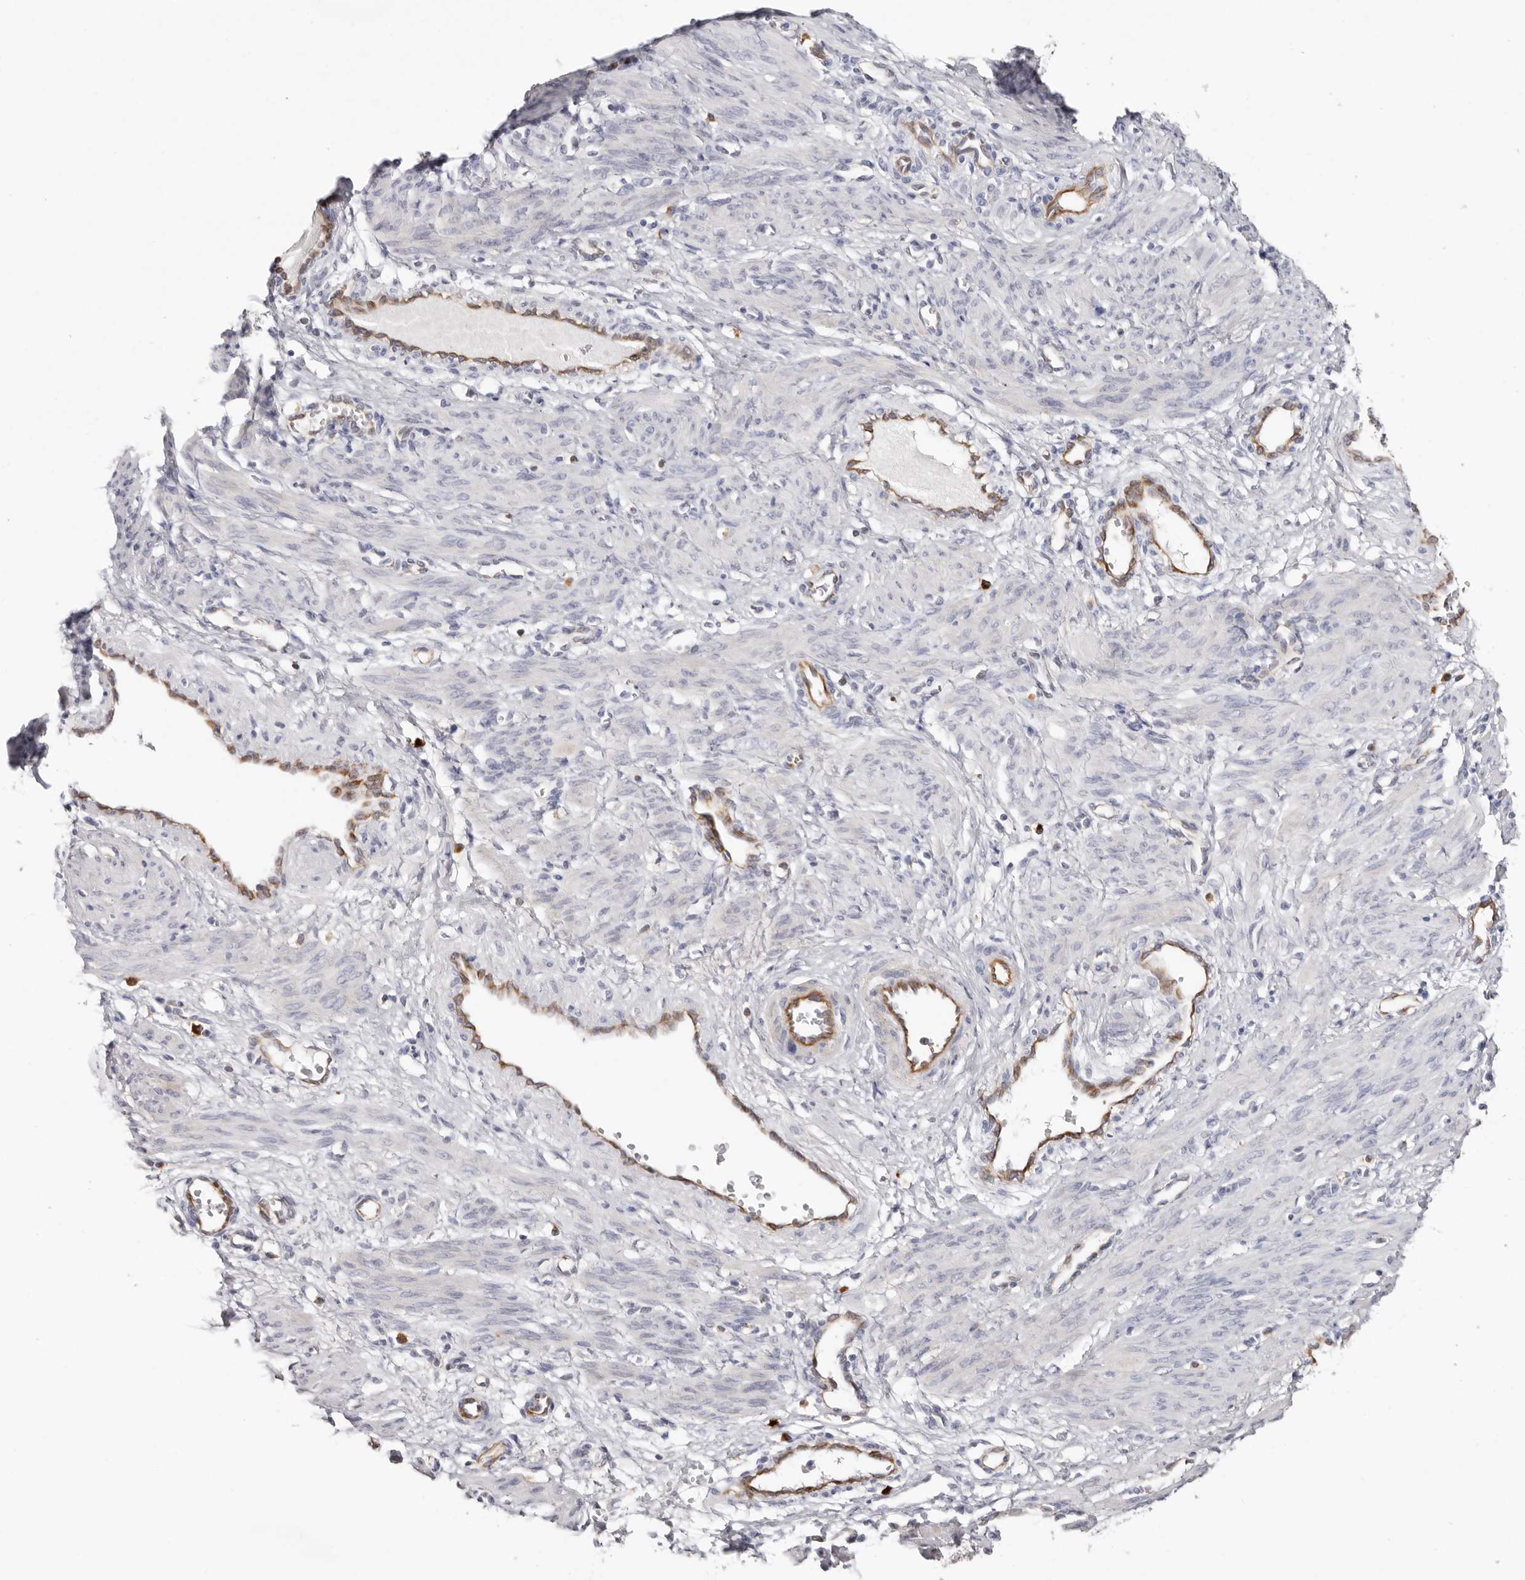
{"staining": {"intensity": "negative", "quantity": "none", "location": "none"}, "tissue": "smooth muscle", "cell_type": "Smooth muscle cells", "image_type": "normal", "snomed": [{"axis": "morphology", "description": "Normal tissue, NOS"}, {"axis": "topography", "description": "Endometrium"}], "caption": "The micrograph reveals no staining of smooth muscle cells in normal smooth muscle.", "gene": "PKDCC", "patient": {"sex": "female", "age": 33}}